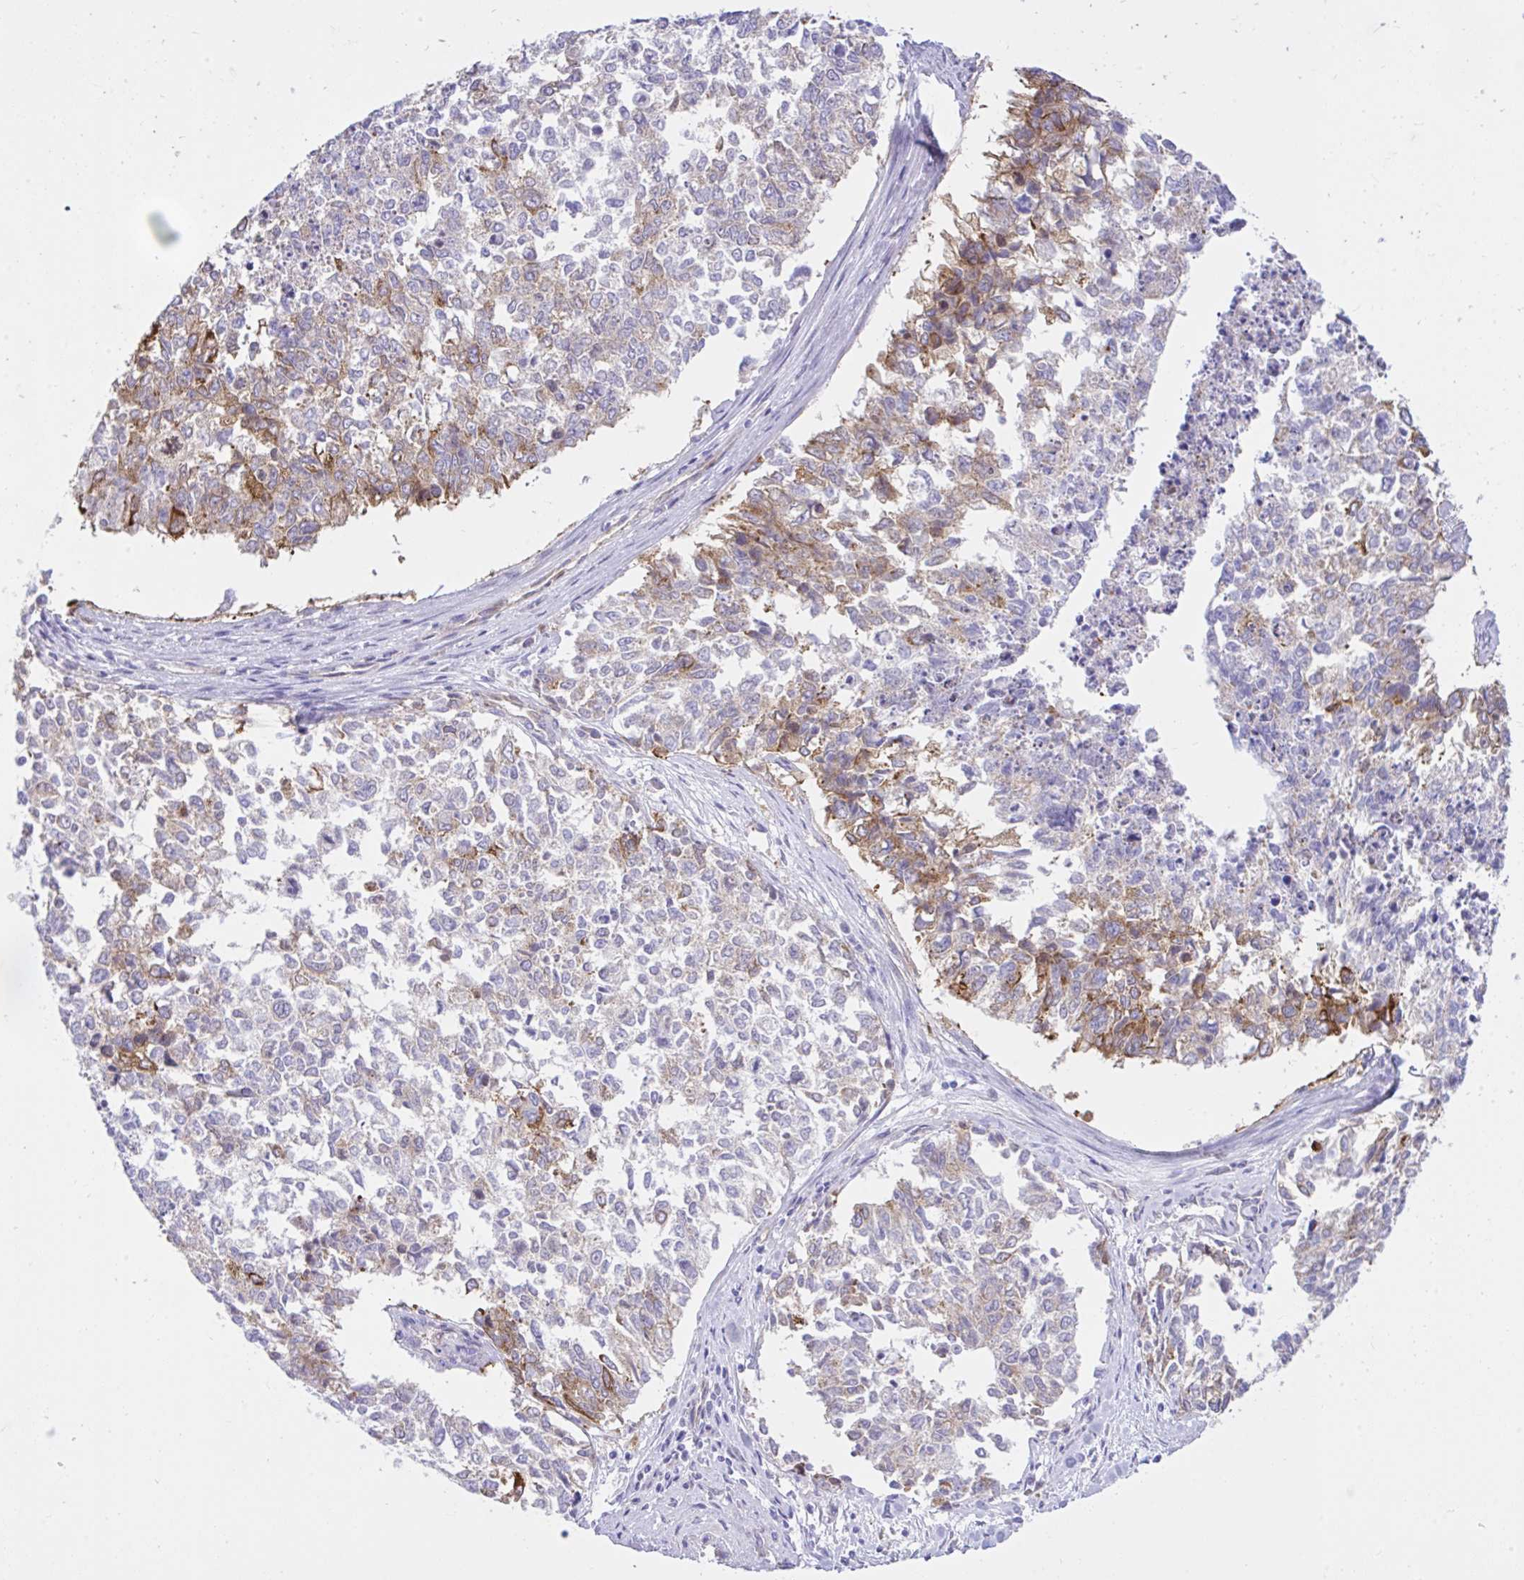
{"staining": {"intensity": "moderate", "quantity": "25%-75%", "location": "cytoplasmic/membranous"}, "tissue": "cervical cancer", "cell_type": "Tumor cells", "image_type": "cancer", "snomed": [{"axis": "morphology", "description": "Adenocarcinoma, NOS"}, {"axis": "topography", "description": "Cervix"}], "caption": "Protein expression by immunohistochemistry (IHC) shows moderate cytoplasmic/membranous expression in approximately 25%-75% of tumor cells in cervical cancer. (brown staining indicates protein expression, while blue staining denotes nuclei).", "gene": "EEF1A2", "patient": {"sex": "female", "age": 63}}